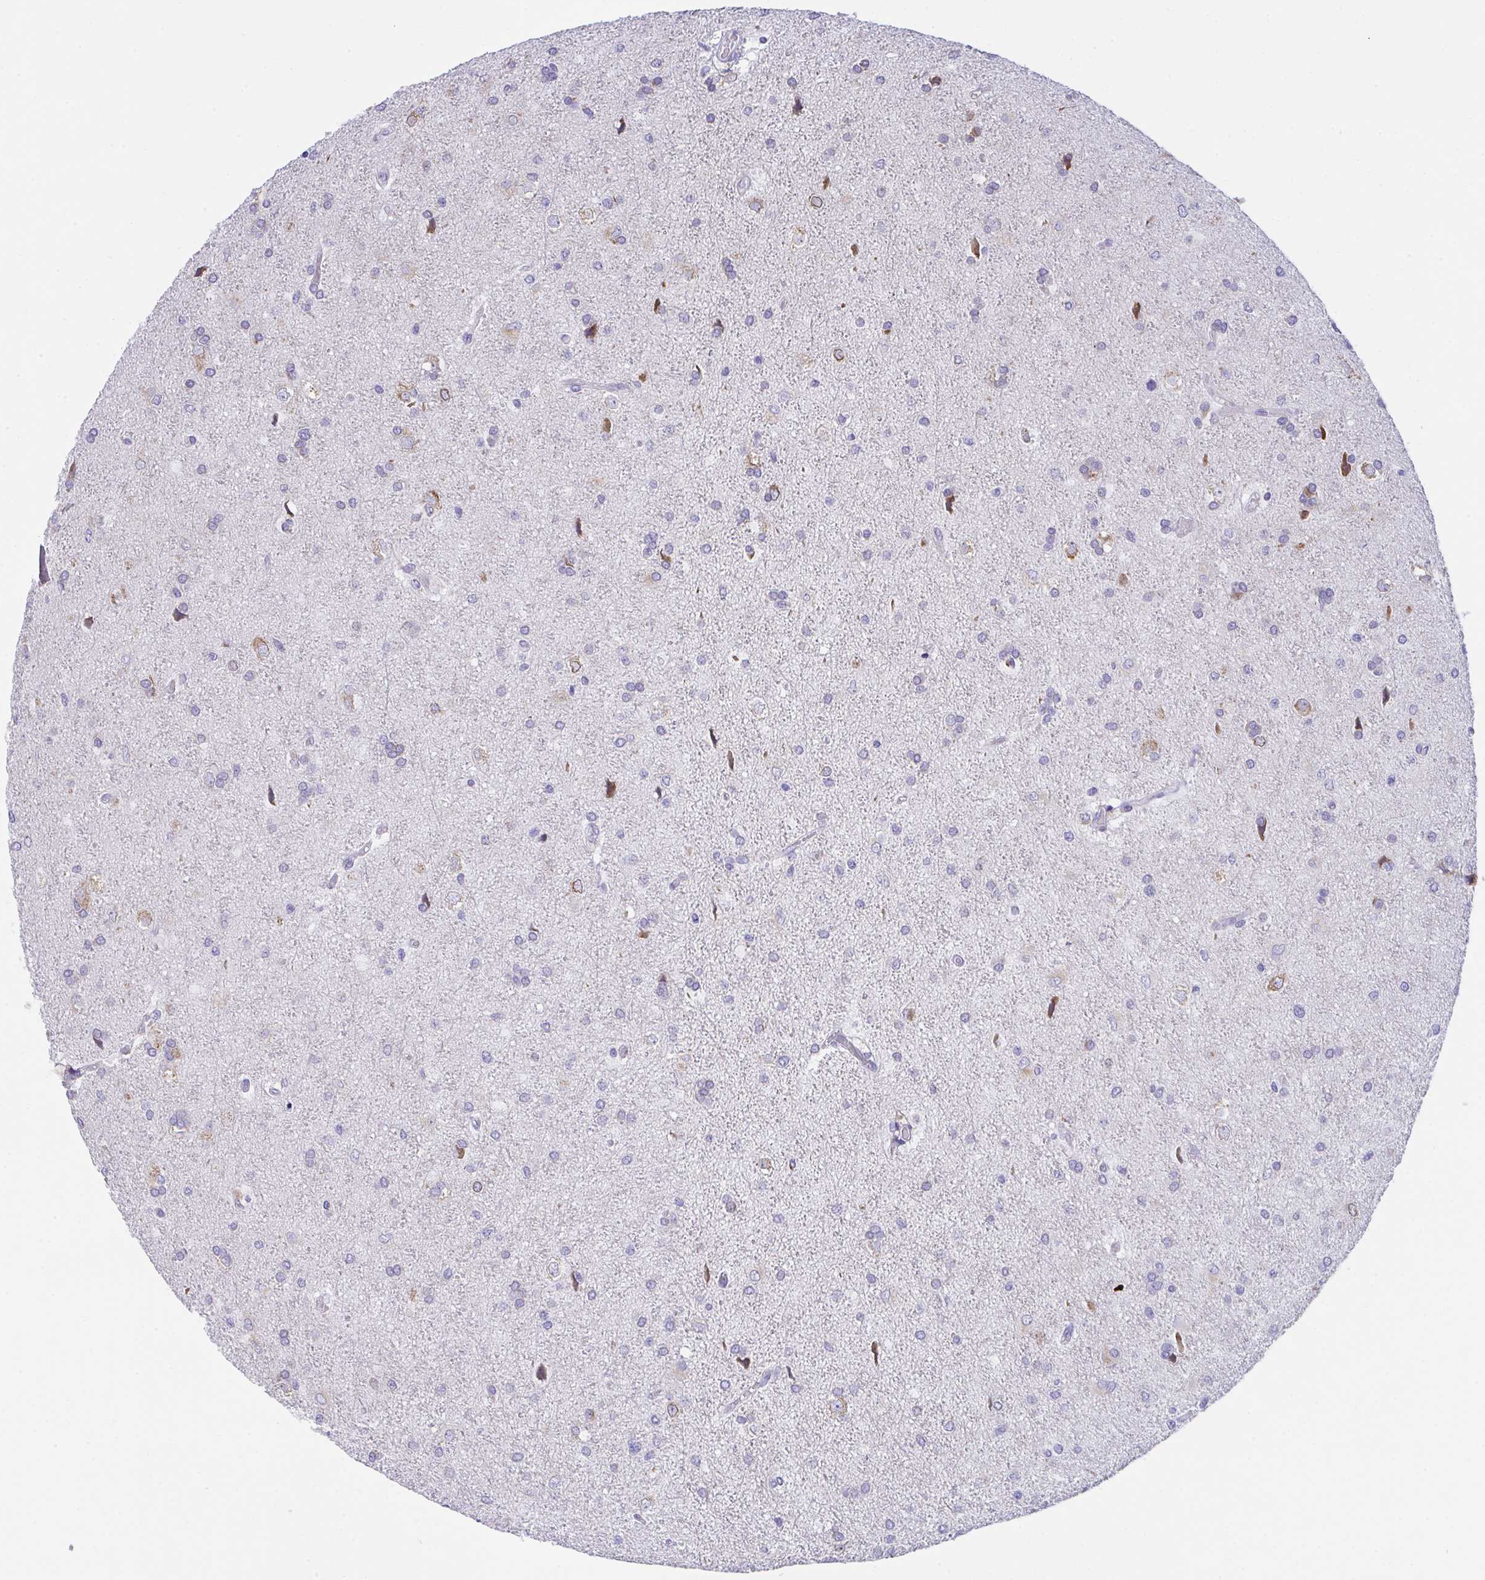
{"staining": {"intensity": "negative", "quantity": "none", "location": "none"}, "tissue": "glioma", "cell_type": "Tumor cells", "image_type": "cancer", "snomed": [{"axis": "morphology", "description": "Glioma, malignant, High grade"}, {"axis": "topography", "description": "Brain"}], "caption": "The photomicrograph exhibits no staining of tumor cells in glioma.", "gene": "MIA3", "patient": {"sex": "male", "age": 68}}